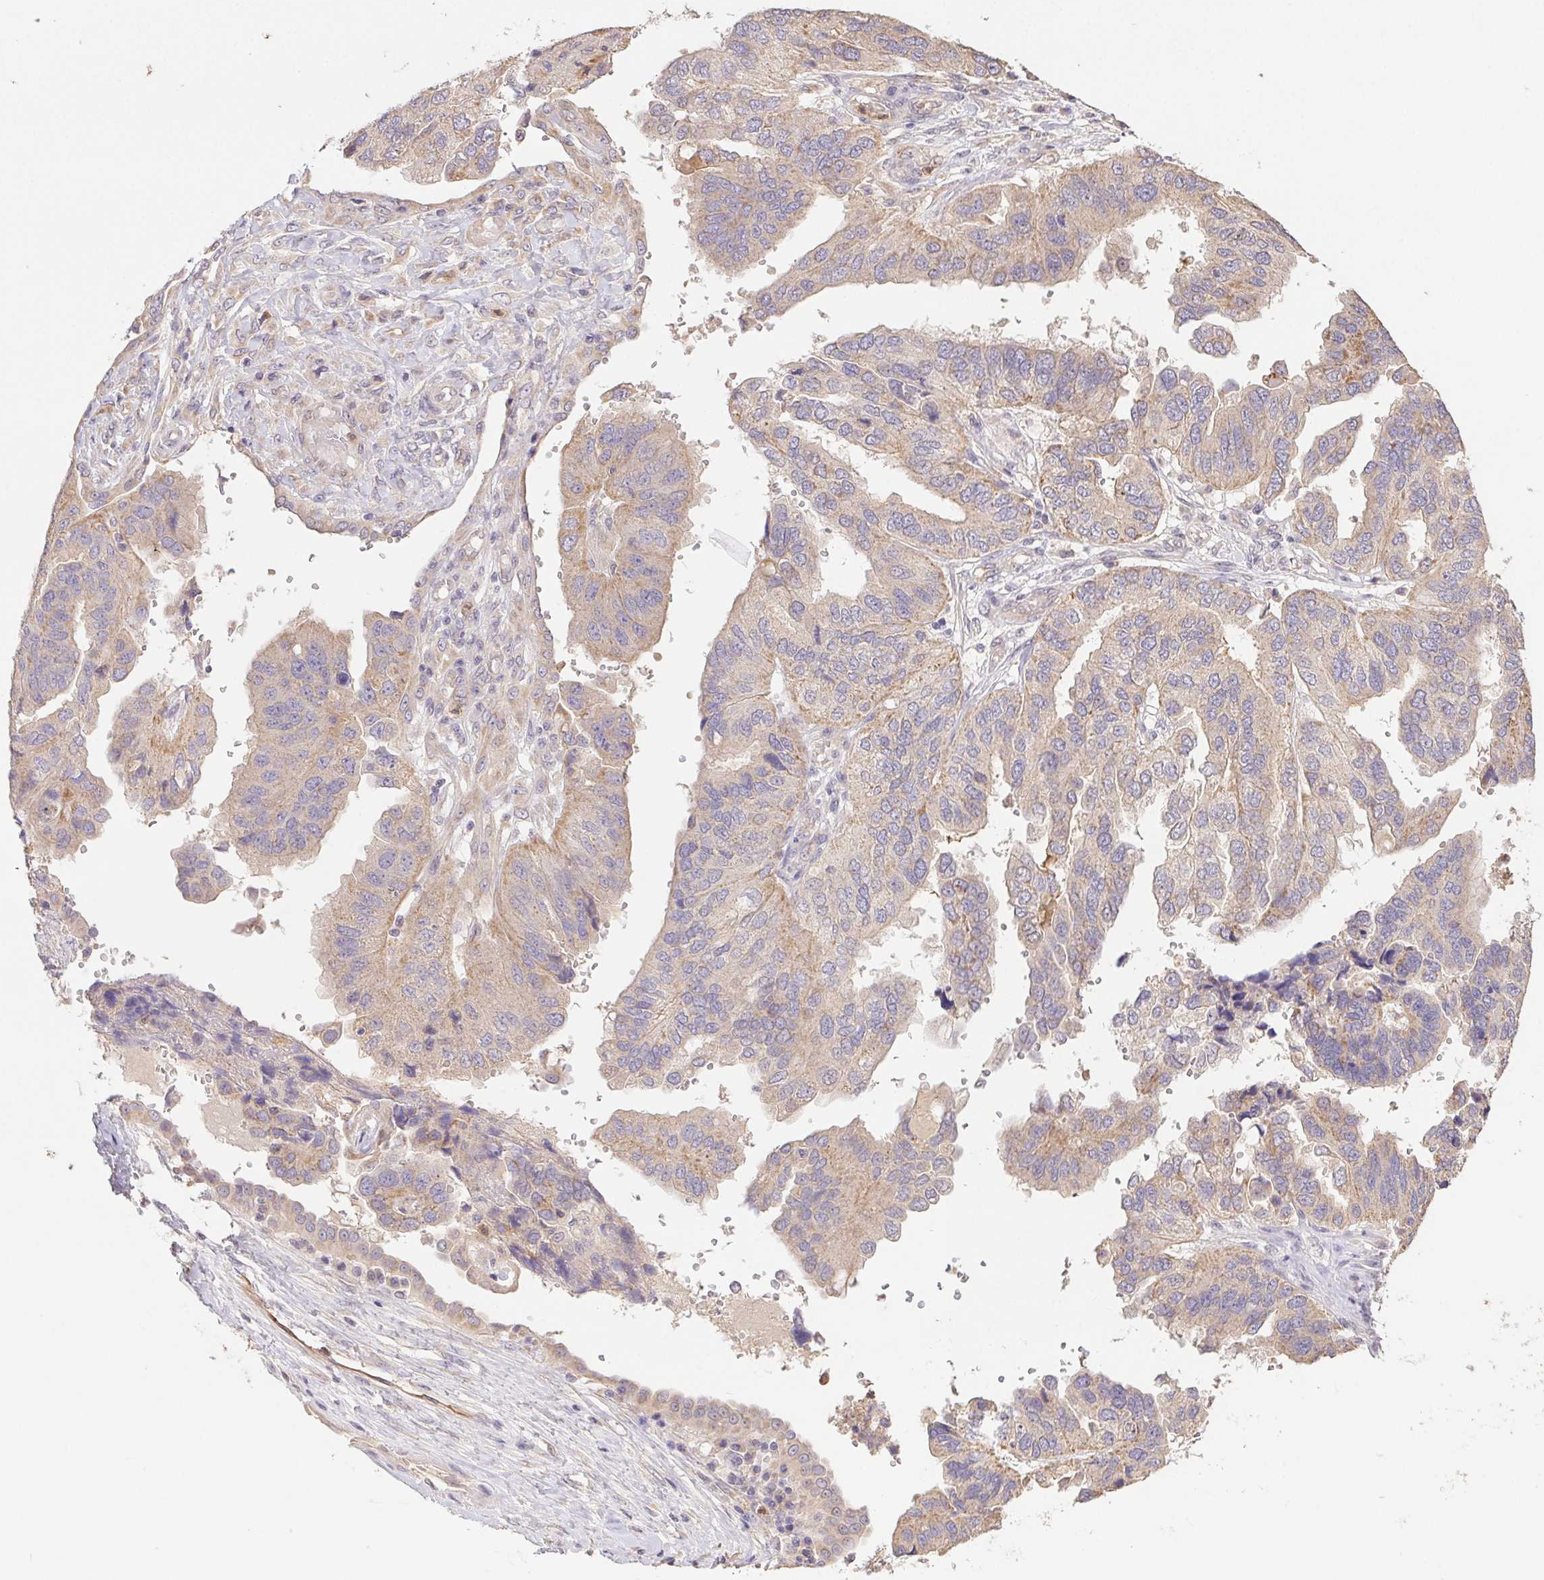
{"staining": {"intensity": "weak", "quantity": "25%-75%", "location": "cytoplasmic/membranous"}, "tissue": "ovarian cancer", "cell_type": "Tumor cells", "image_type": "cancer", "snomed": [{"axis": "morphology", "description": "Cystadenocarcinoma, serous, NOS"}, {"axis": "topography", "description": "Ovary"}], "caption": "IHC photomicrograph of ovarian serous cystadenocarcinoma stained for a protein (brown), which displays low levels of weak cytoplasmic/membranous expression in about 25%-75% of tumor cells.", "gene": "RAB11A", "patient": {"sex": "female", "age": 79}}